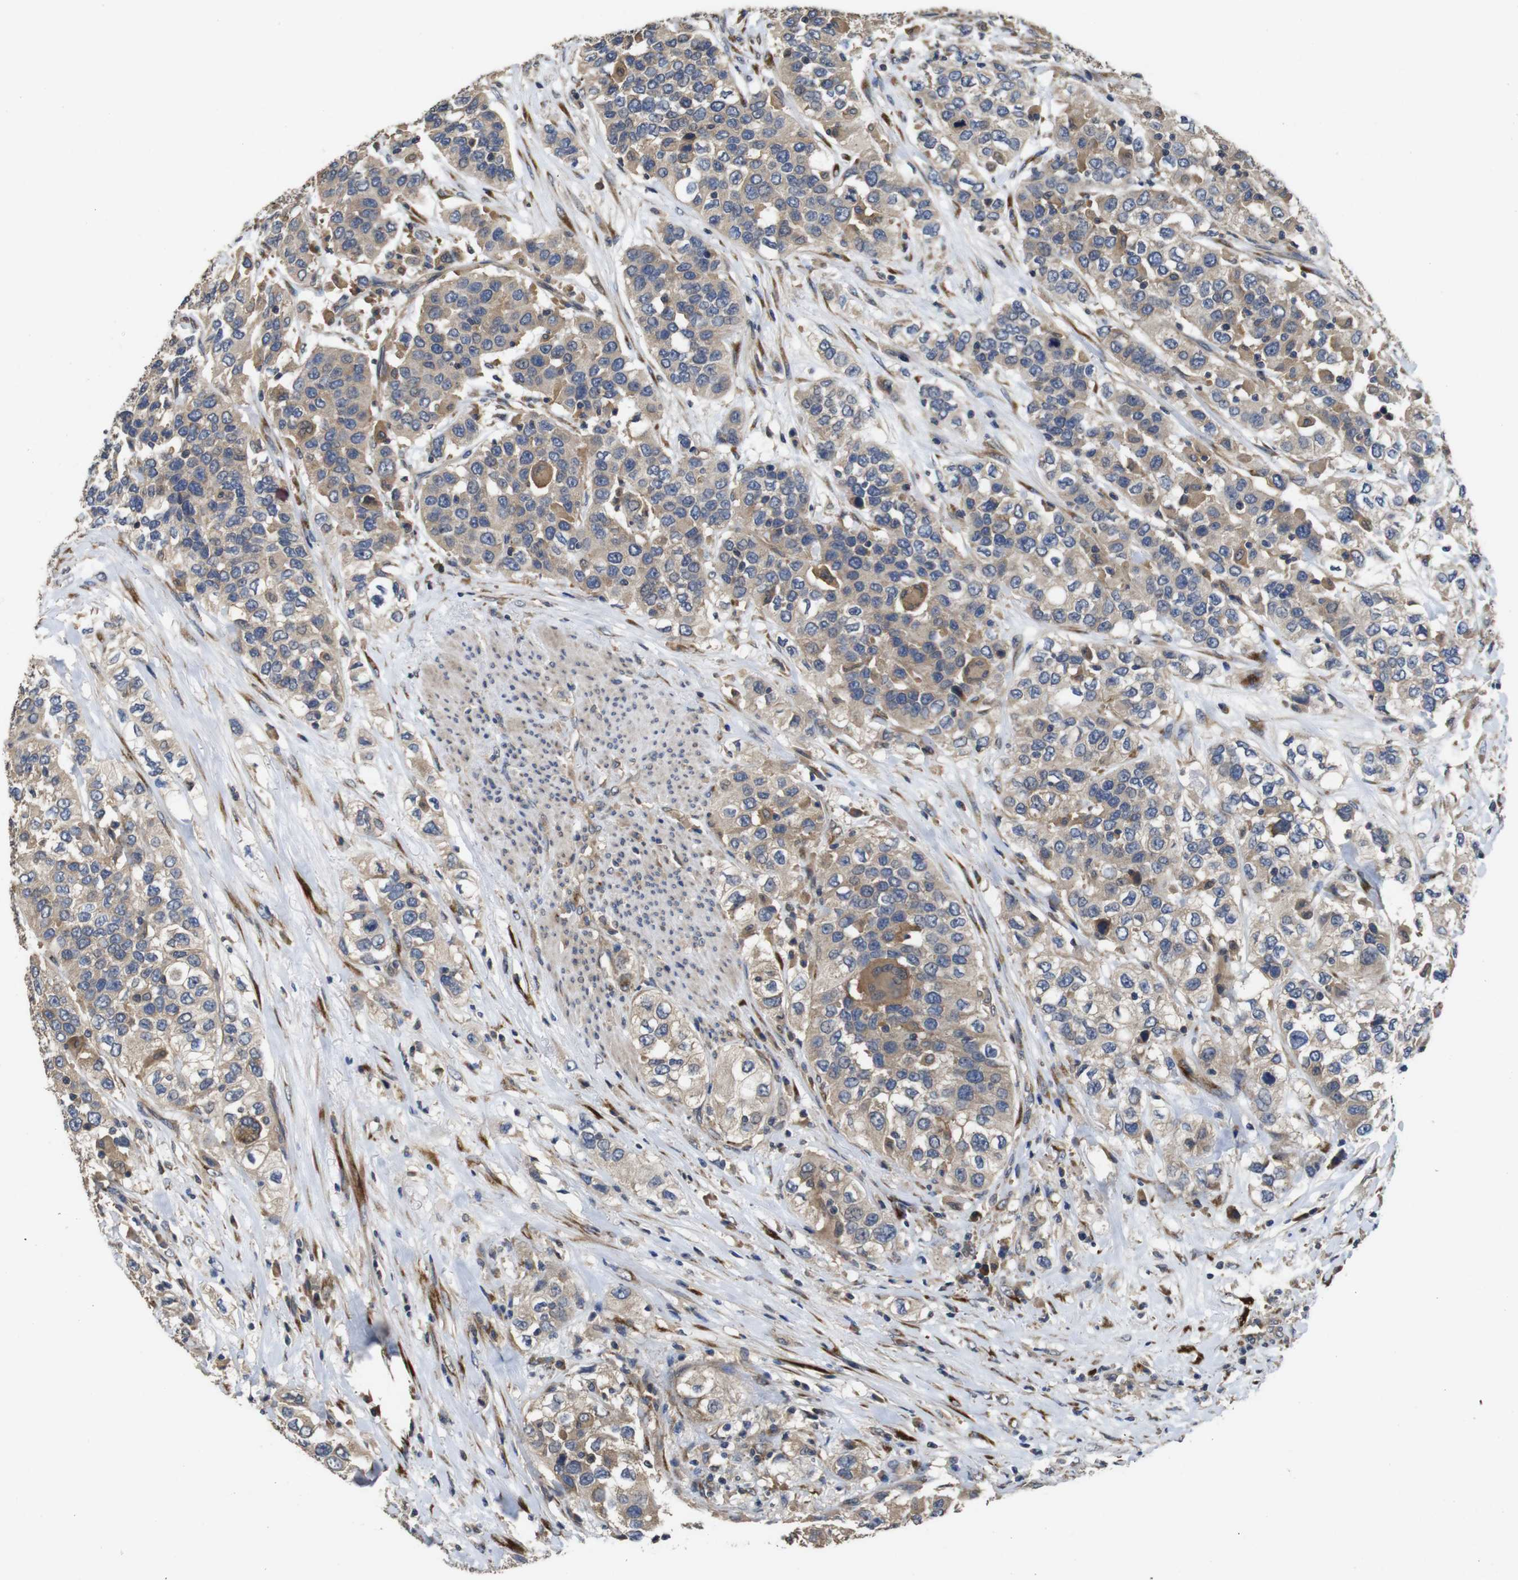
{"staining": {"intensity": "weak", "quantity": ">75%", "location": "cytoplasmic/membranous"}, "tissue": "urothelial cancer", "cell_type": "Tumor cells", "image_type": "cancer", "snomed": [{"axis": "morphology", "description": "Urothelial carcinoma, High grade"}, {"axis": "topography", "description": "Urinary bladder"}], "caption": "Immunohistochemical staining of urothelial cancer reveals low levels of weak cytoplasmic/membranous protein staining in approximately >75% of tumor cells.", "gene": "ARHGAP24", "patient": {"sex": "female", "age": 80}}